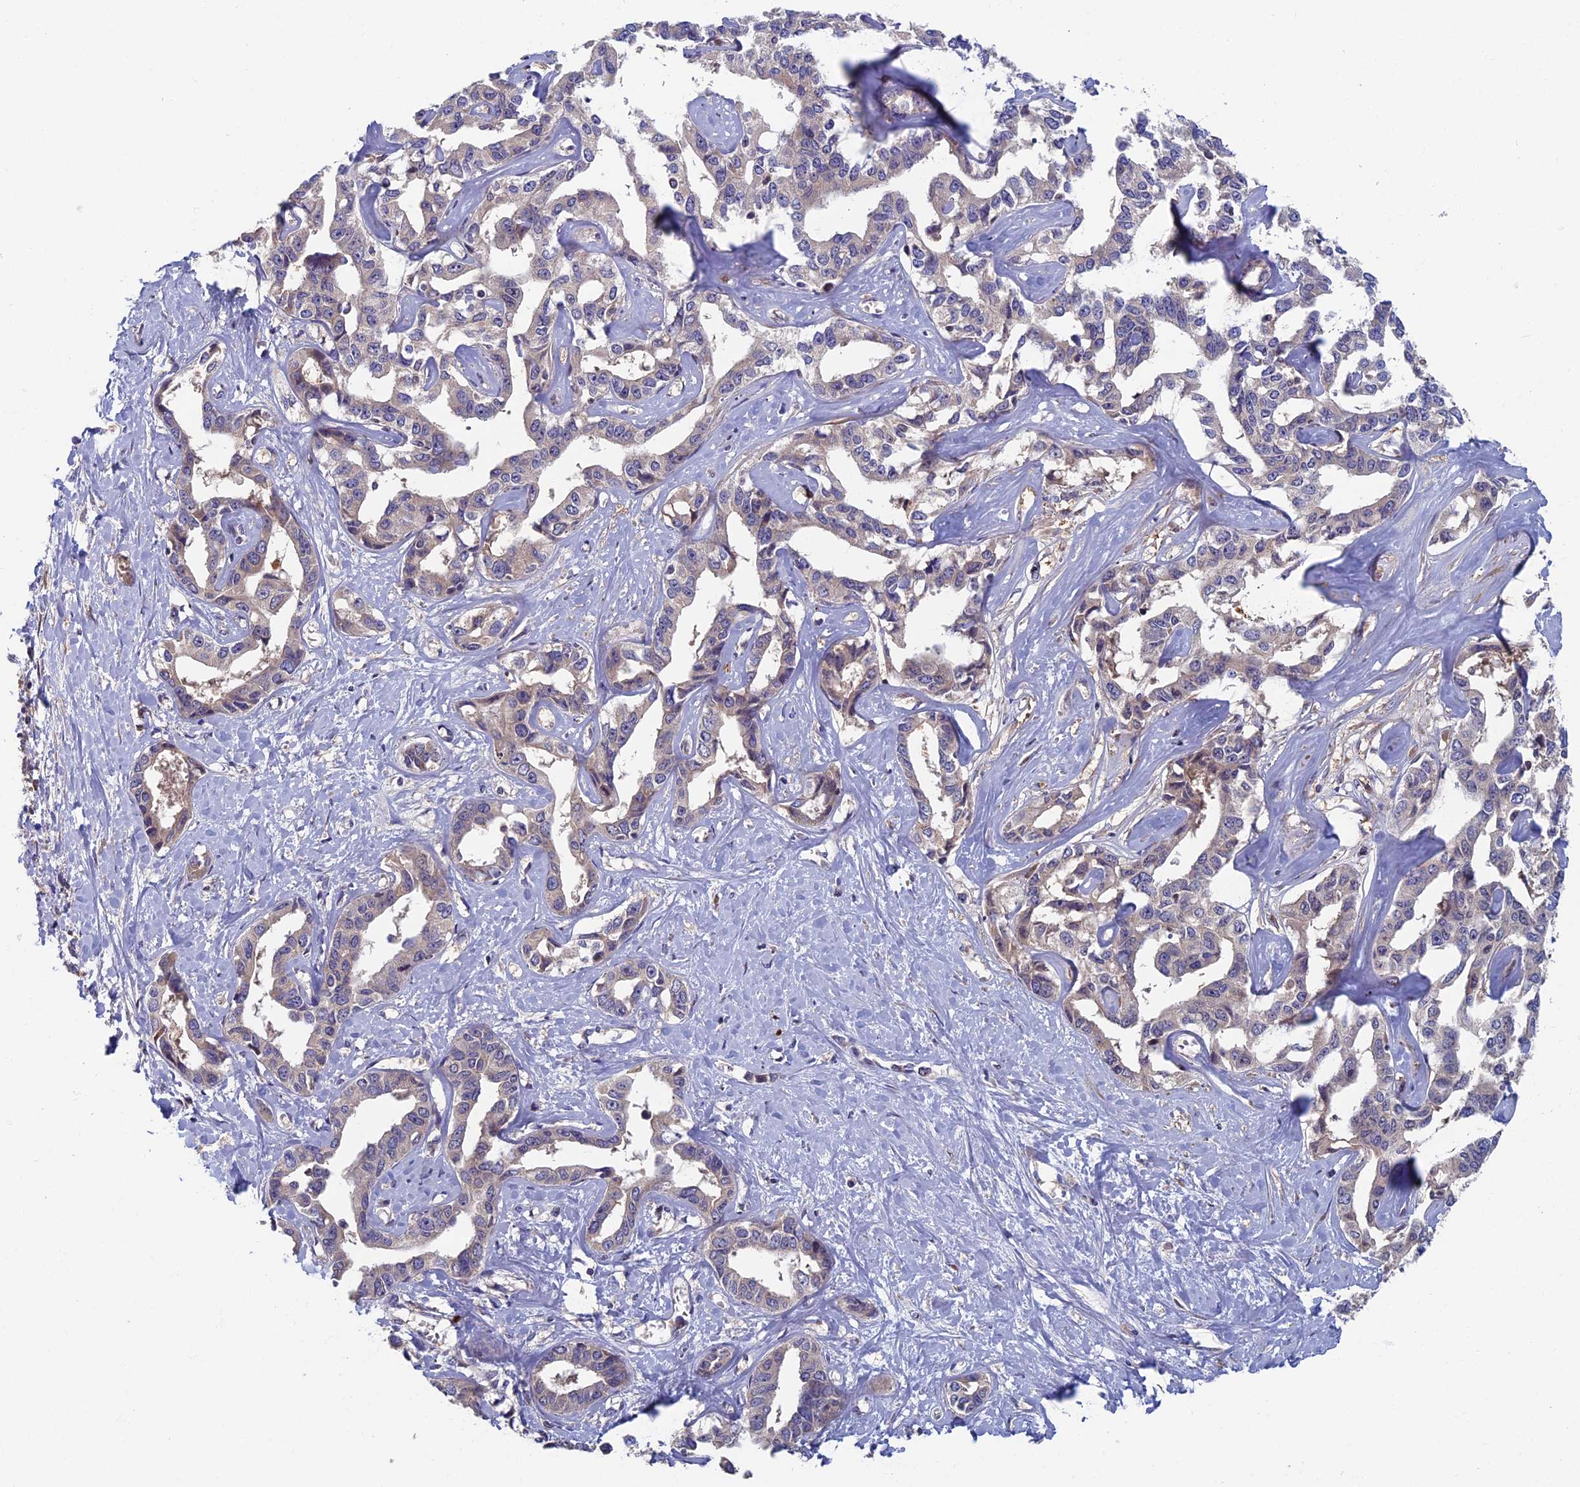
{"staining": {"intensity": "negative", "quantity": "none", "location": "none"}, "tissue": "liver cancer", "cell_type": "Tumor cells", "image_type": "cancer", "snomed": [{"axis": "morphology", "description": "Cholangiocarcinoma"}, {"axis": "topography", "description": "Liver"}], "caption": "Protein analysis of liver cancer (cholangiocarcinoma) reveals no significant positivity in tumor cells. The staining is performed using DAB brown chromogen with nuclei counter-stained in using hematoxylin.", "gene": "TNK2", "patient": {"sex": "male", "age": 59}}